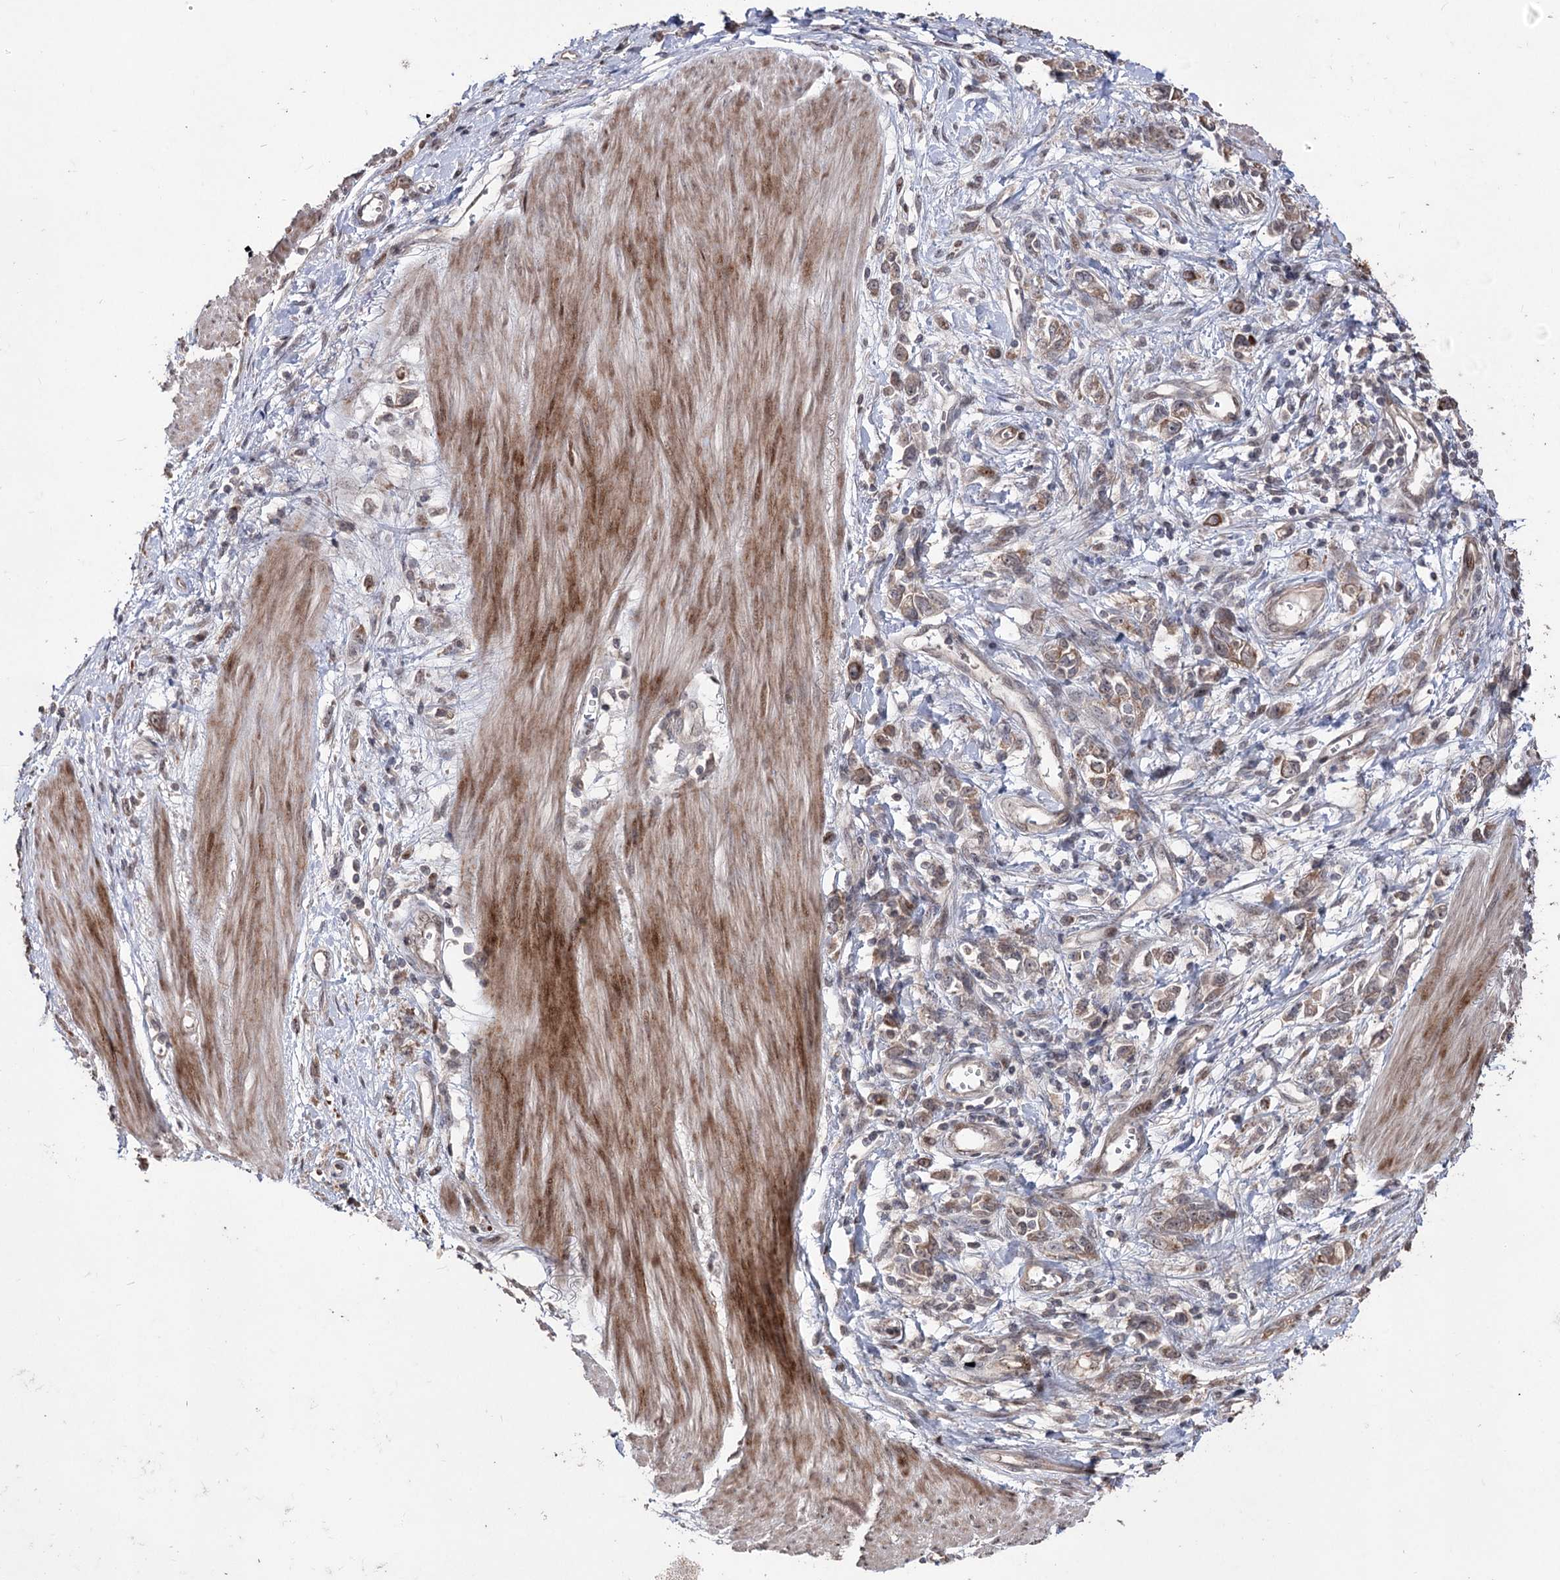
{"staining": {"intensity": "weak", "quantity": "25%-75%", "location": "cytoplasmic/membranous"}, "tissue": "stomach cancer", "cell_type": "Tumor cells", "image_type": "cancer", "snomed": [{"axis": "morphology", "description": "Adenocarcinoma, NOS"}, {"axis": "topography", "description": "Stomach"}], "caption": "Human stomach adenocarcinoma stained for a protein (brown) displays weak cytoplasmic/membranous positive expression in about 25%-75% of tumor cells.", "gene": "CPNE8", "patient": {"sex": "female", "age": 76}}